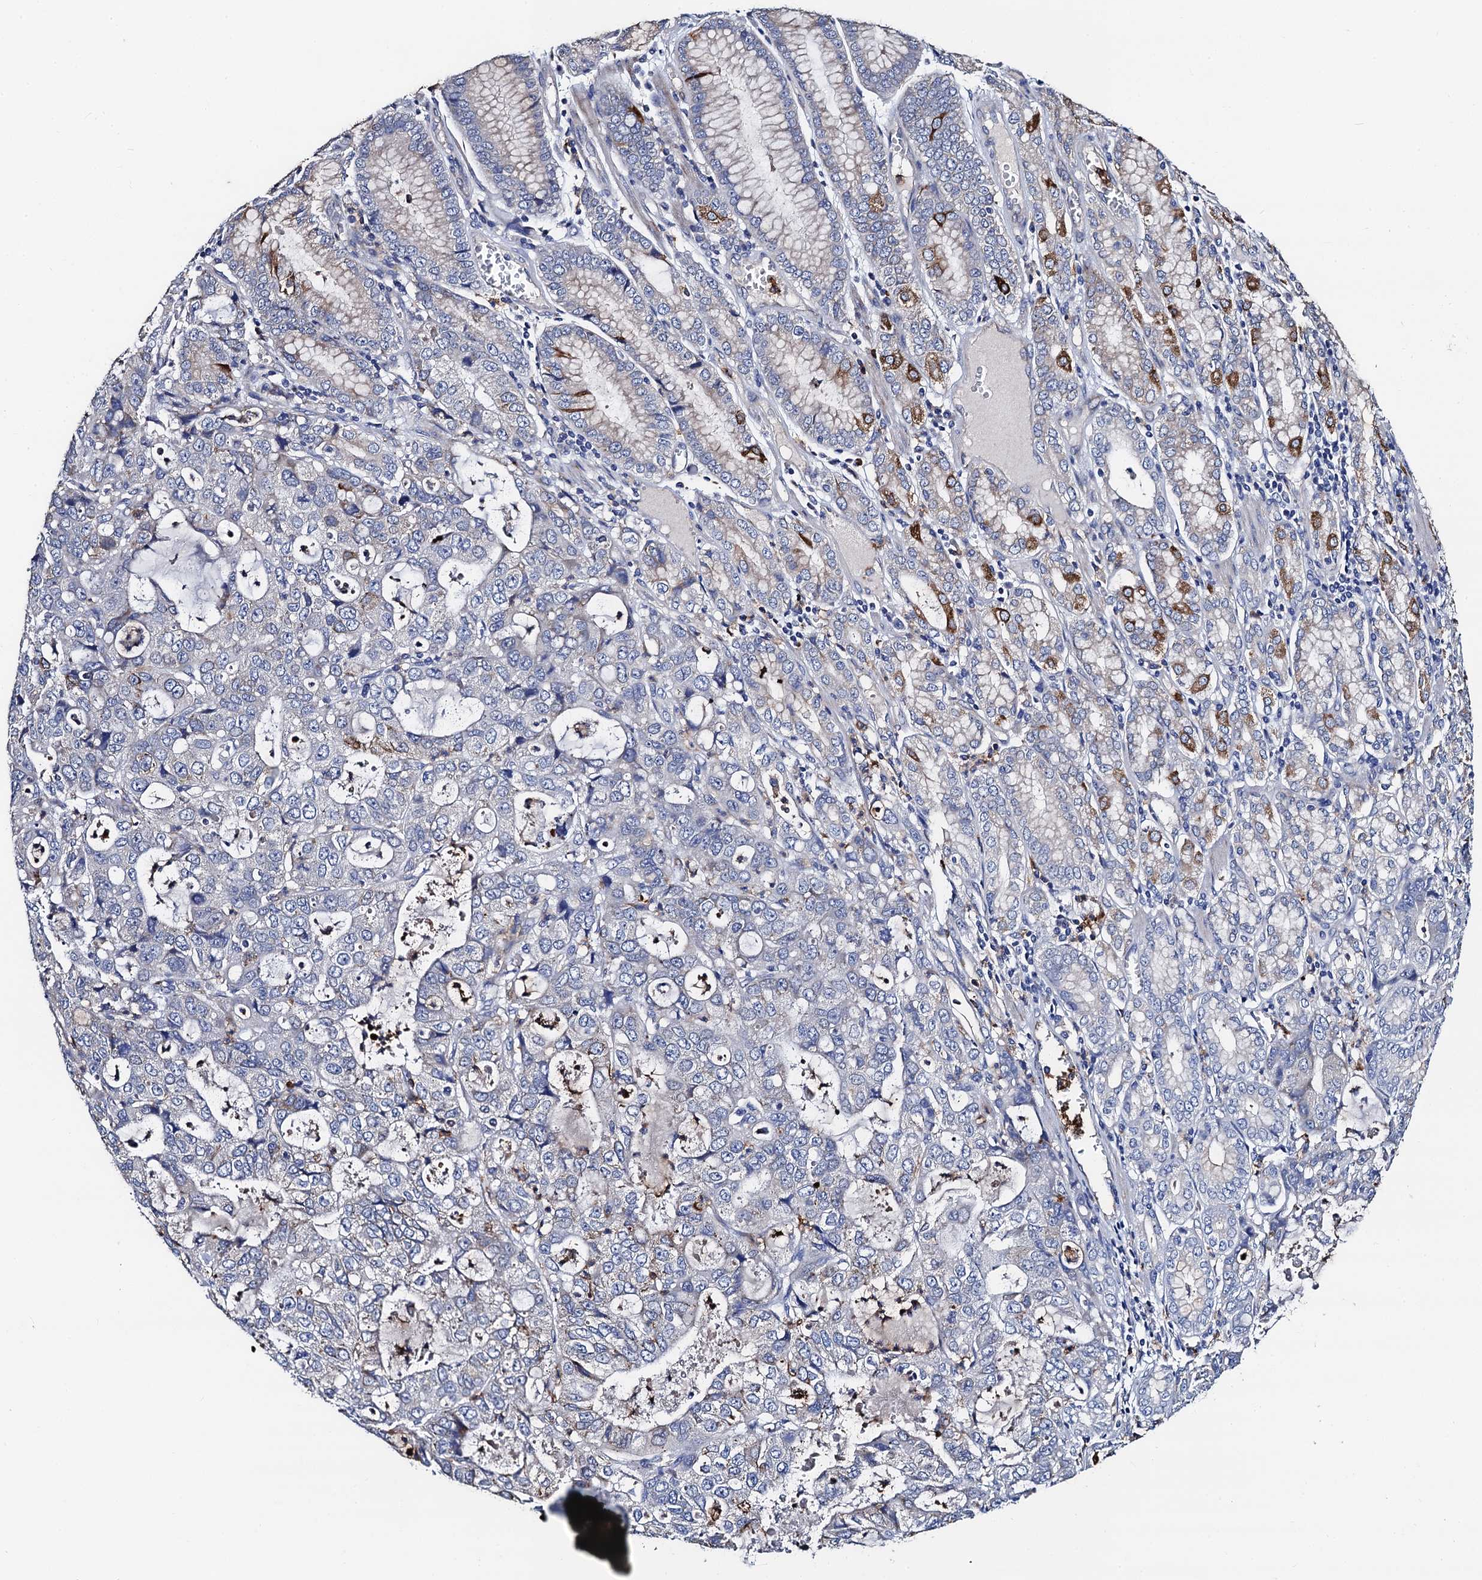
{"staining": {"intensity": "moderate", "quantity": "<25%", "location": "cytoplasmic/membranous"}, "tissue": "stomach cancer", "cell_type": "Tumor cells", "image_type": "cancer", "snomed": [{"axis": "morphology", "description": "Adenocarcinoma, NOS"}, {"axis": "topography", "description": "Stomach, upper"}], "caption": "Adenocarcinoma (stomach) stained with a brown dye shows moderate cytoplasmic/membranous positive positivity in about <25% of tumor cells.", "gene": "FREM3", "patient": {"sex": "female", "age": 52}}